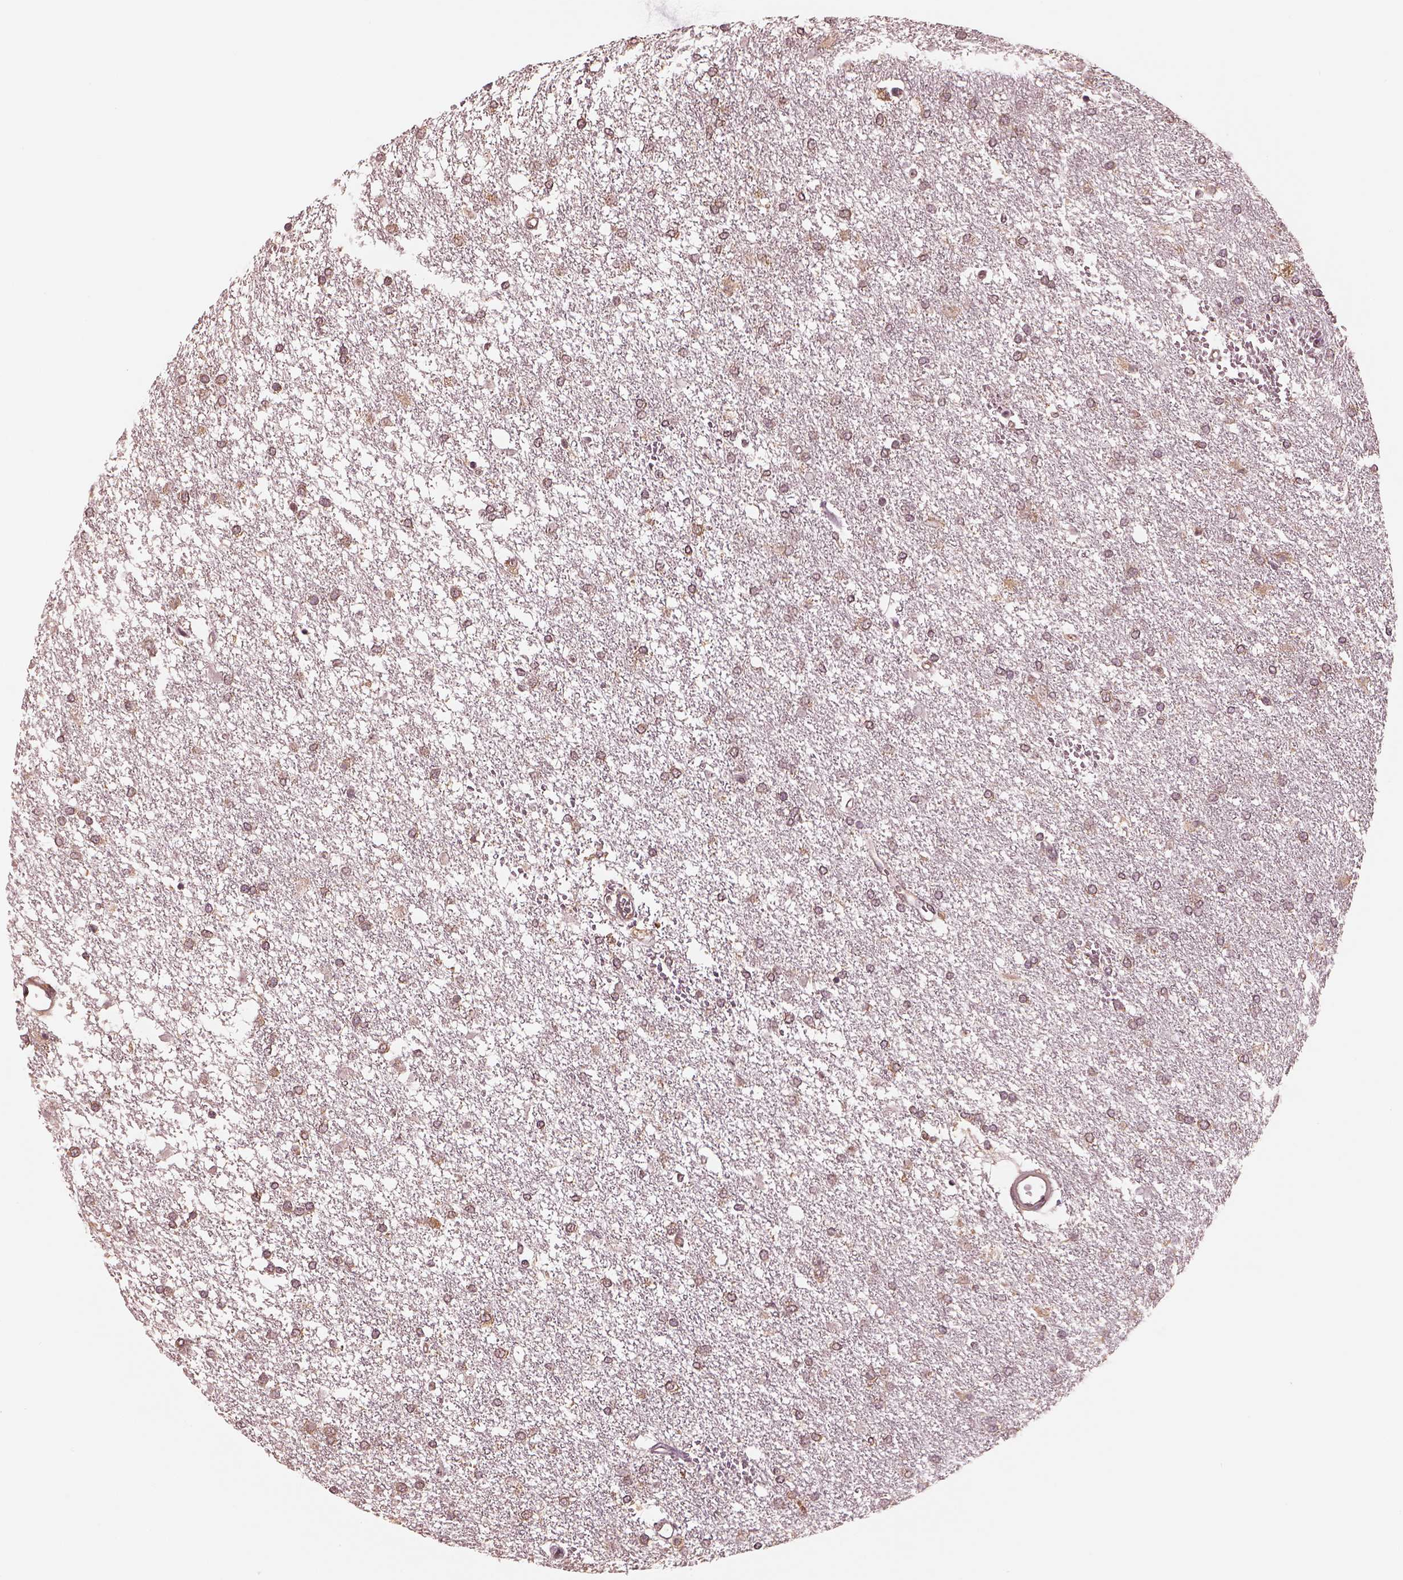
{"staining": {"intensity": "weak", "quantity": "25%-75%", "location": "cytoplasmic/membranous"}, "tissue": "glioma", "cell_type": "Tumor cells", "image_type": "cancer", "snomed": [{"axis": "morphology", "description": "Glioma, malignant, High grade"}, {"axis": "topography", "description": "Brain"}], "caption": "Protein staining of malignant glioma (high-grade) tissue displays weak cytoplasmic/membranous staining in approximately 25%-75% of tumor cells.", "gene": "RPS5", "patient": {"sex": "female", "age": 61}}